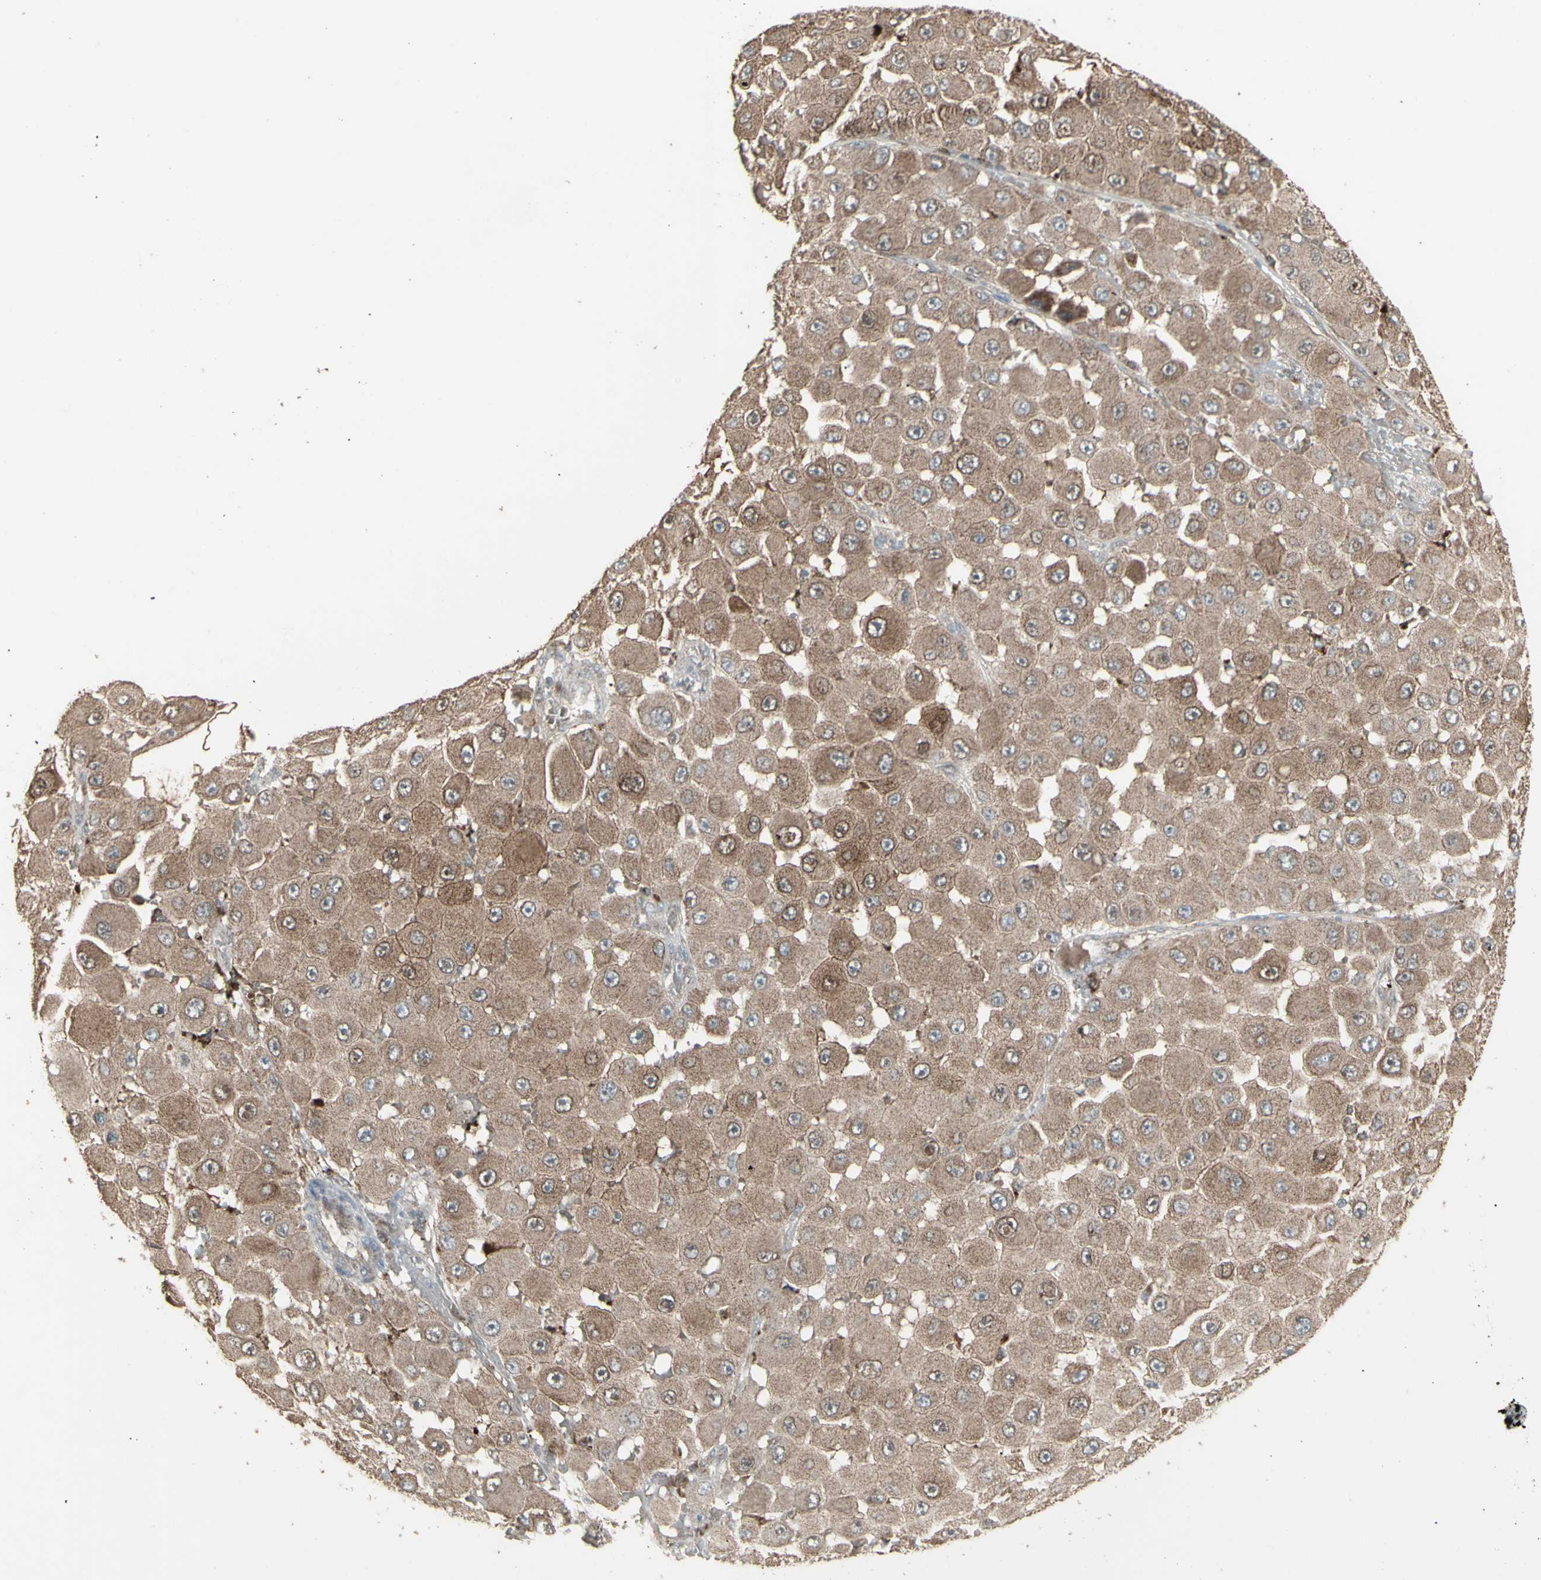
{"staining": {"intensity": "moderate", "quantity": ">75%", "location": "cytoplasmic/membranous"}, "tissue": "melanoma", "cell_type": "Tumor cells", "image_type": "cancer", "snomed": [{"axis": "morphology", "description": "Malignant melanoma, NOS"}, {"axis": "topography", "description": "Skin"}], "caption": "Tumor cells exhibit medium levels of moderate cytoplasmic/membranous expression in about >75% of cells in melanoma. Immunohistochemistry stains the protein in brown and the nuclei are stained blue.", "gene": "RNASEL", "patient": {"sex": "female", "age": 81}}